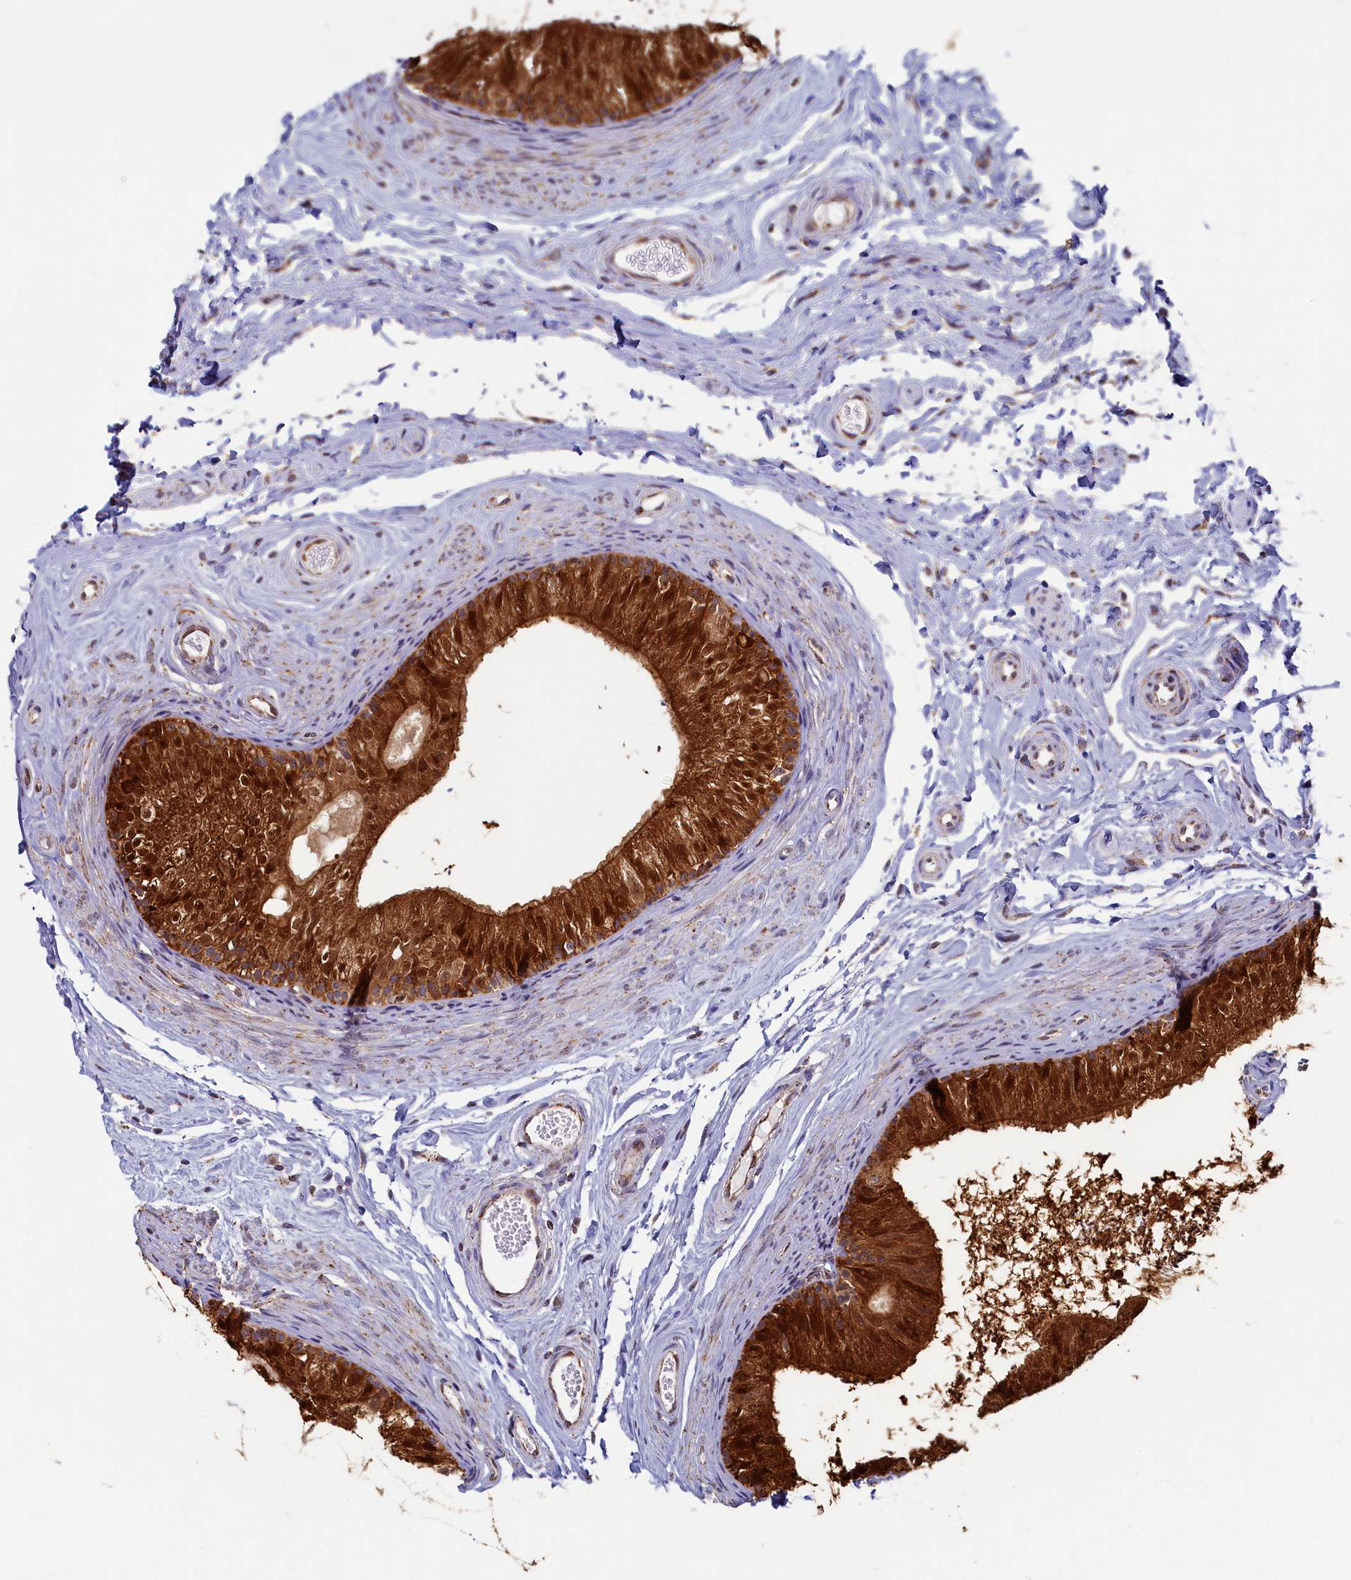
{"staining": {"intensity": "strong", "quantity": ">75%", "location": "cytoplasmic/membranous,nuclear"}, "tissue": "epididymis", "cell_type": "Glandular cells", "image_type": "normal", "snomed": [{"axis": "morphology", "description": "Normal tissue, NOS"}, {"axis": "topography", "description": "Epididymis"}], "caption": "DAB immunohistochemical staining of normal epididymis demonstrates strong cytoplasmic/membranous,nuclear protein staining in about >75% of glandular cells. The staining was performed using DAB (3,3'-diaminobenzidine), with brown indicating positive protein expression. Nuclei are stained blue with hematoxylin.", "gene": "SPR", "patient": {"sex": "male", "age": 56}}